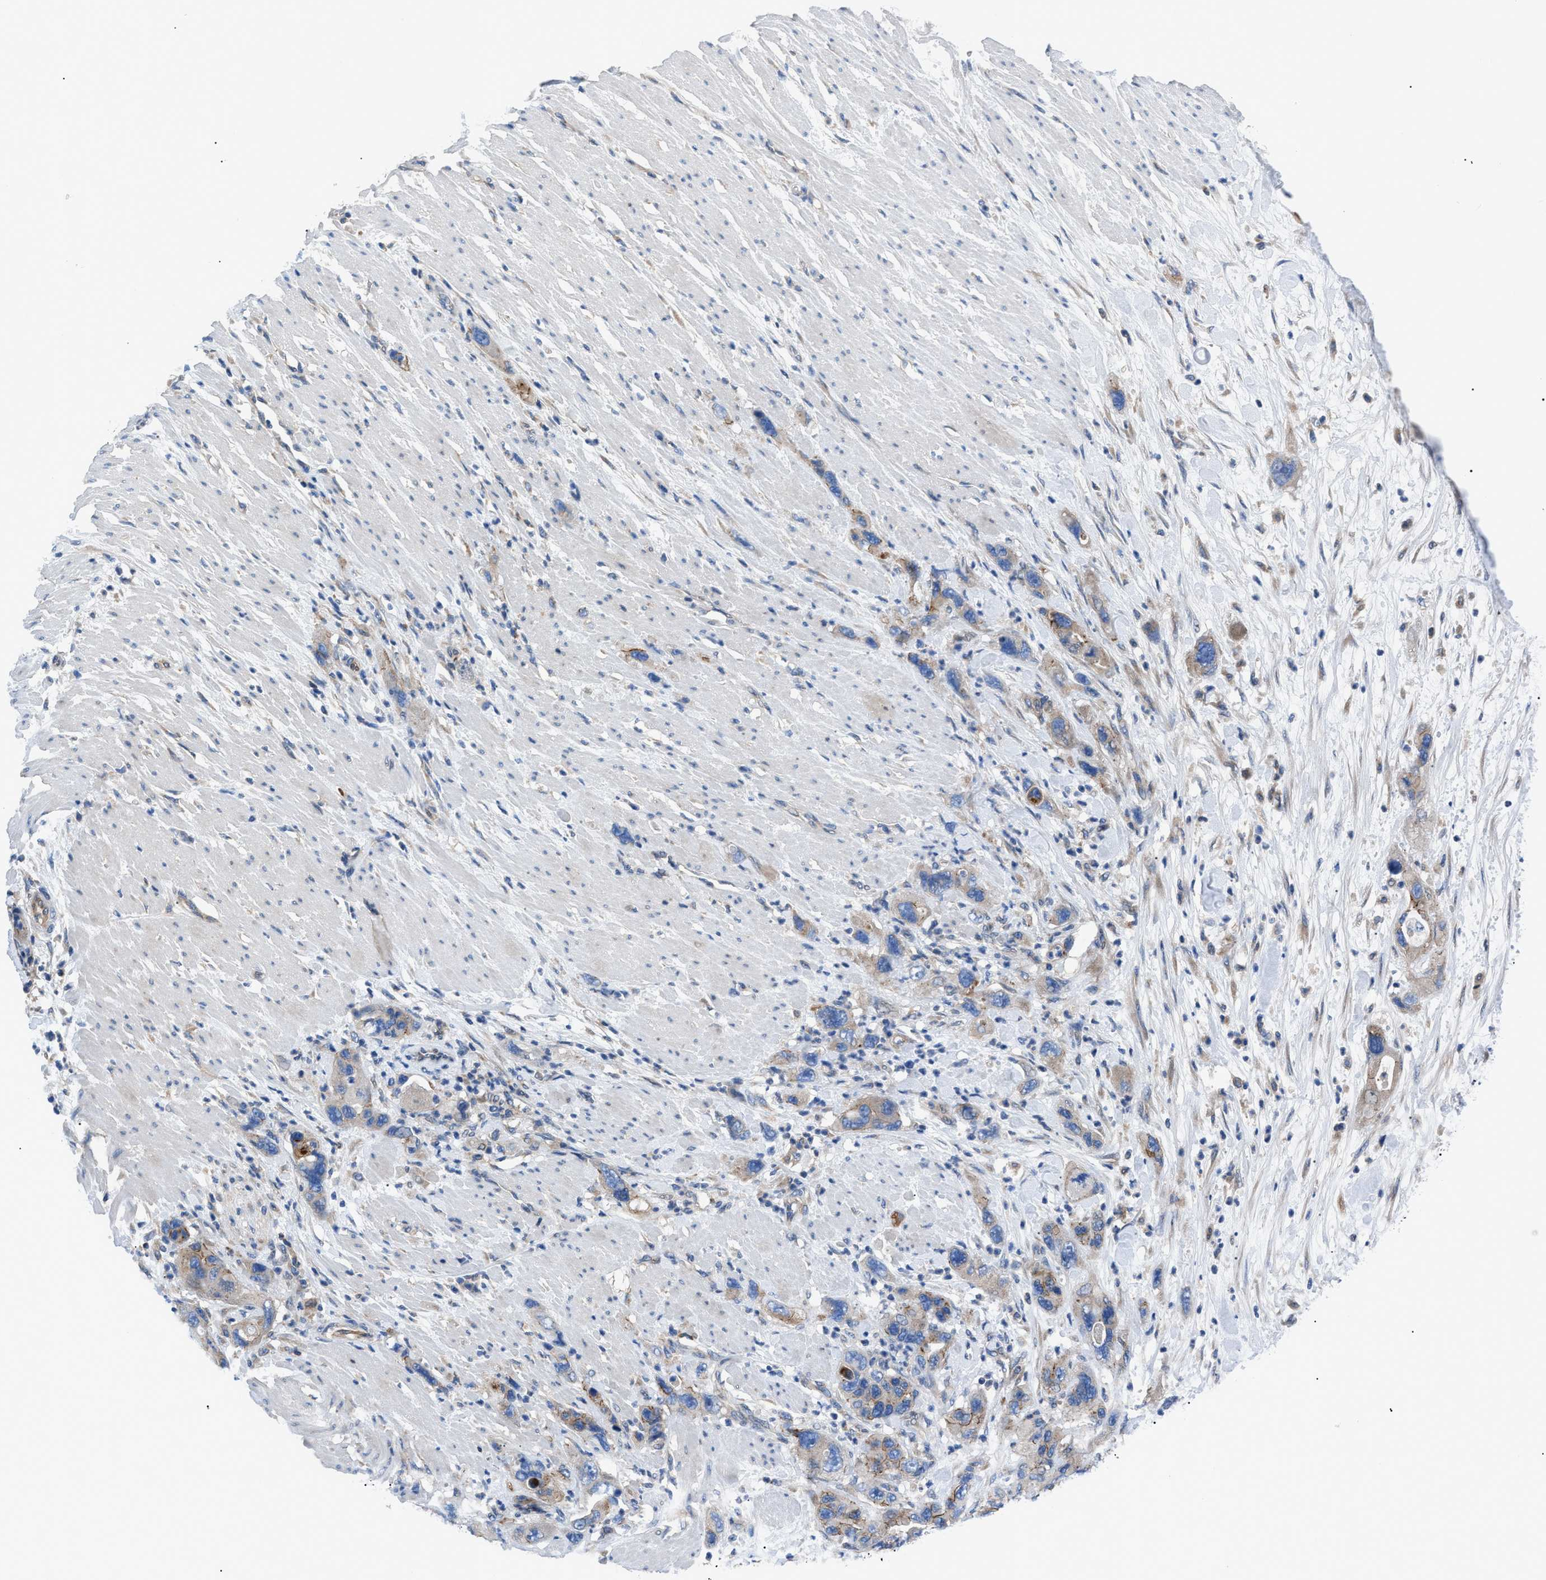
{"staining": {"intensity": "weak", "quantity": "25%-75%", "location": "cytoplasmic/membranous"}, "tissue": "pancreatic cancer", "cell_type": "Tumor cells", "image_type": "cancer", "snomed": [{"axis": "morphology", "description": "Normal tissue, NOS"}, {"axis": "morphology", "description": "Adenocarcinoma, NOS"}, {"axis": "topography", "description": "Pancreas"}], "caption": "The photomicrograph exhibits immunohistochemical staining of pancreatic adenocarcinoma. There is weak cytoplasmic/membranous staining is seen in about 25%-75% of tumor cells.", "gene": "ZDHHC24", "patient": {"sex": "female", "age": 71}}